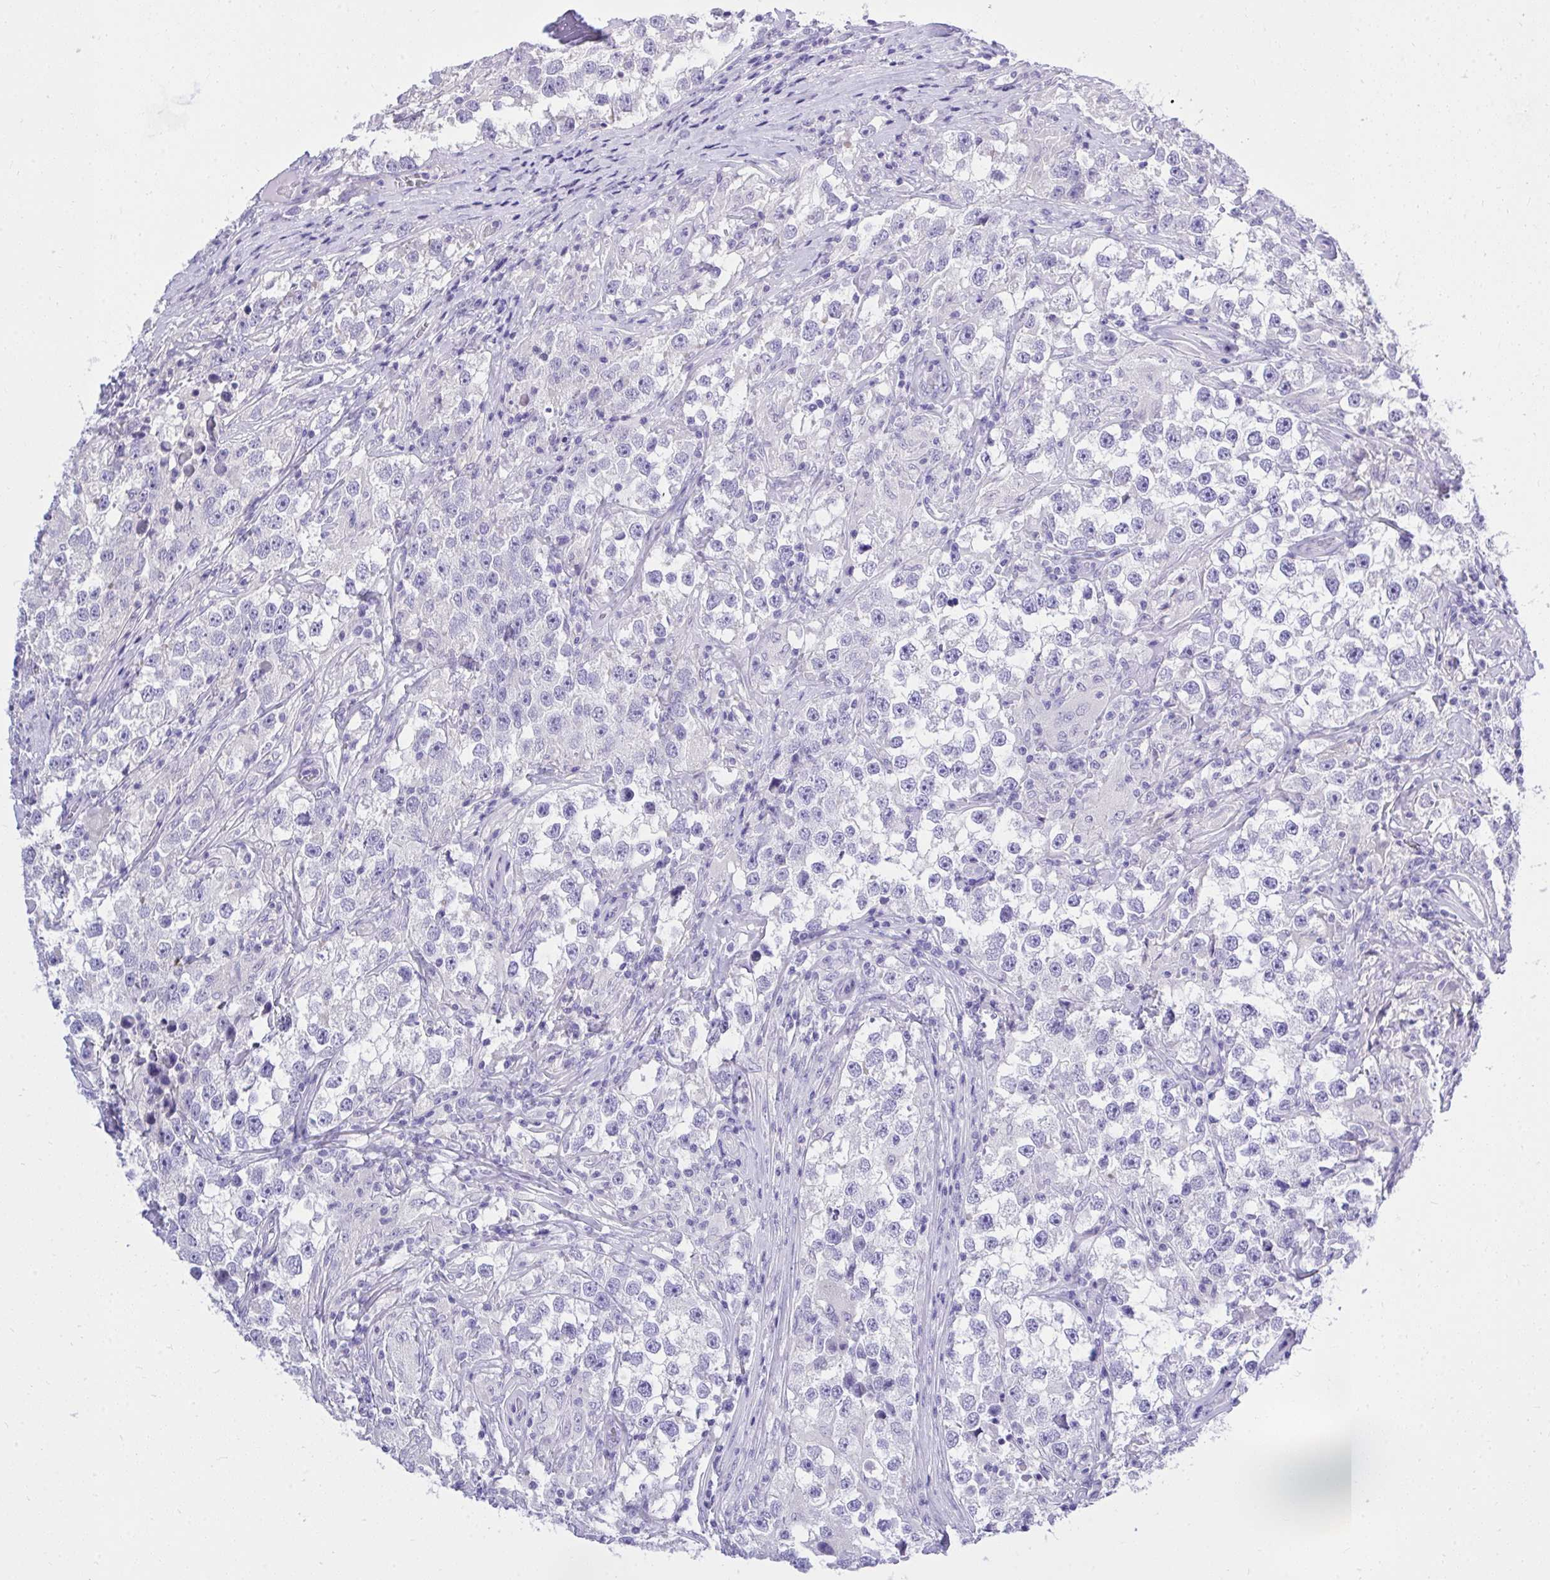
{"staining": {"intensity": "negative", "quantity": "none", "location": "none"}, "tissue": "testis cancer", "cell_type": "Tumor cells", "image_type": "cancer", "snomed": [{"axis": "morphology", "description": "Seminoma, NOS"}, {"axis": "topography", "description": "Testis"}], "caption": "Tumor cells show no significant staining in testis cancer (seminoma).", "gene": "PSD", "patient": {"sex": "male", "age": 46}}